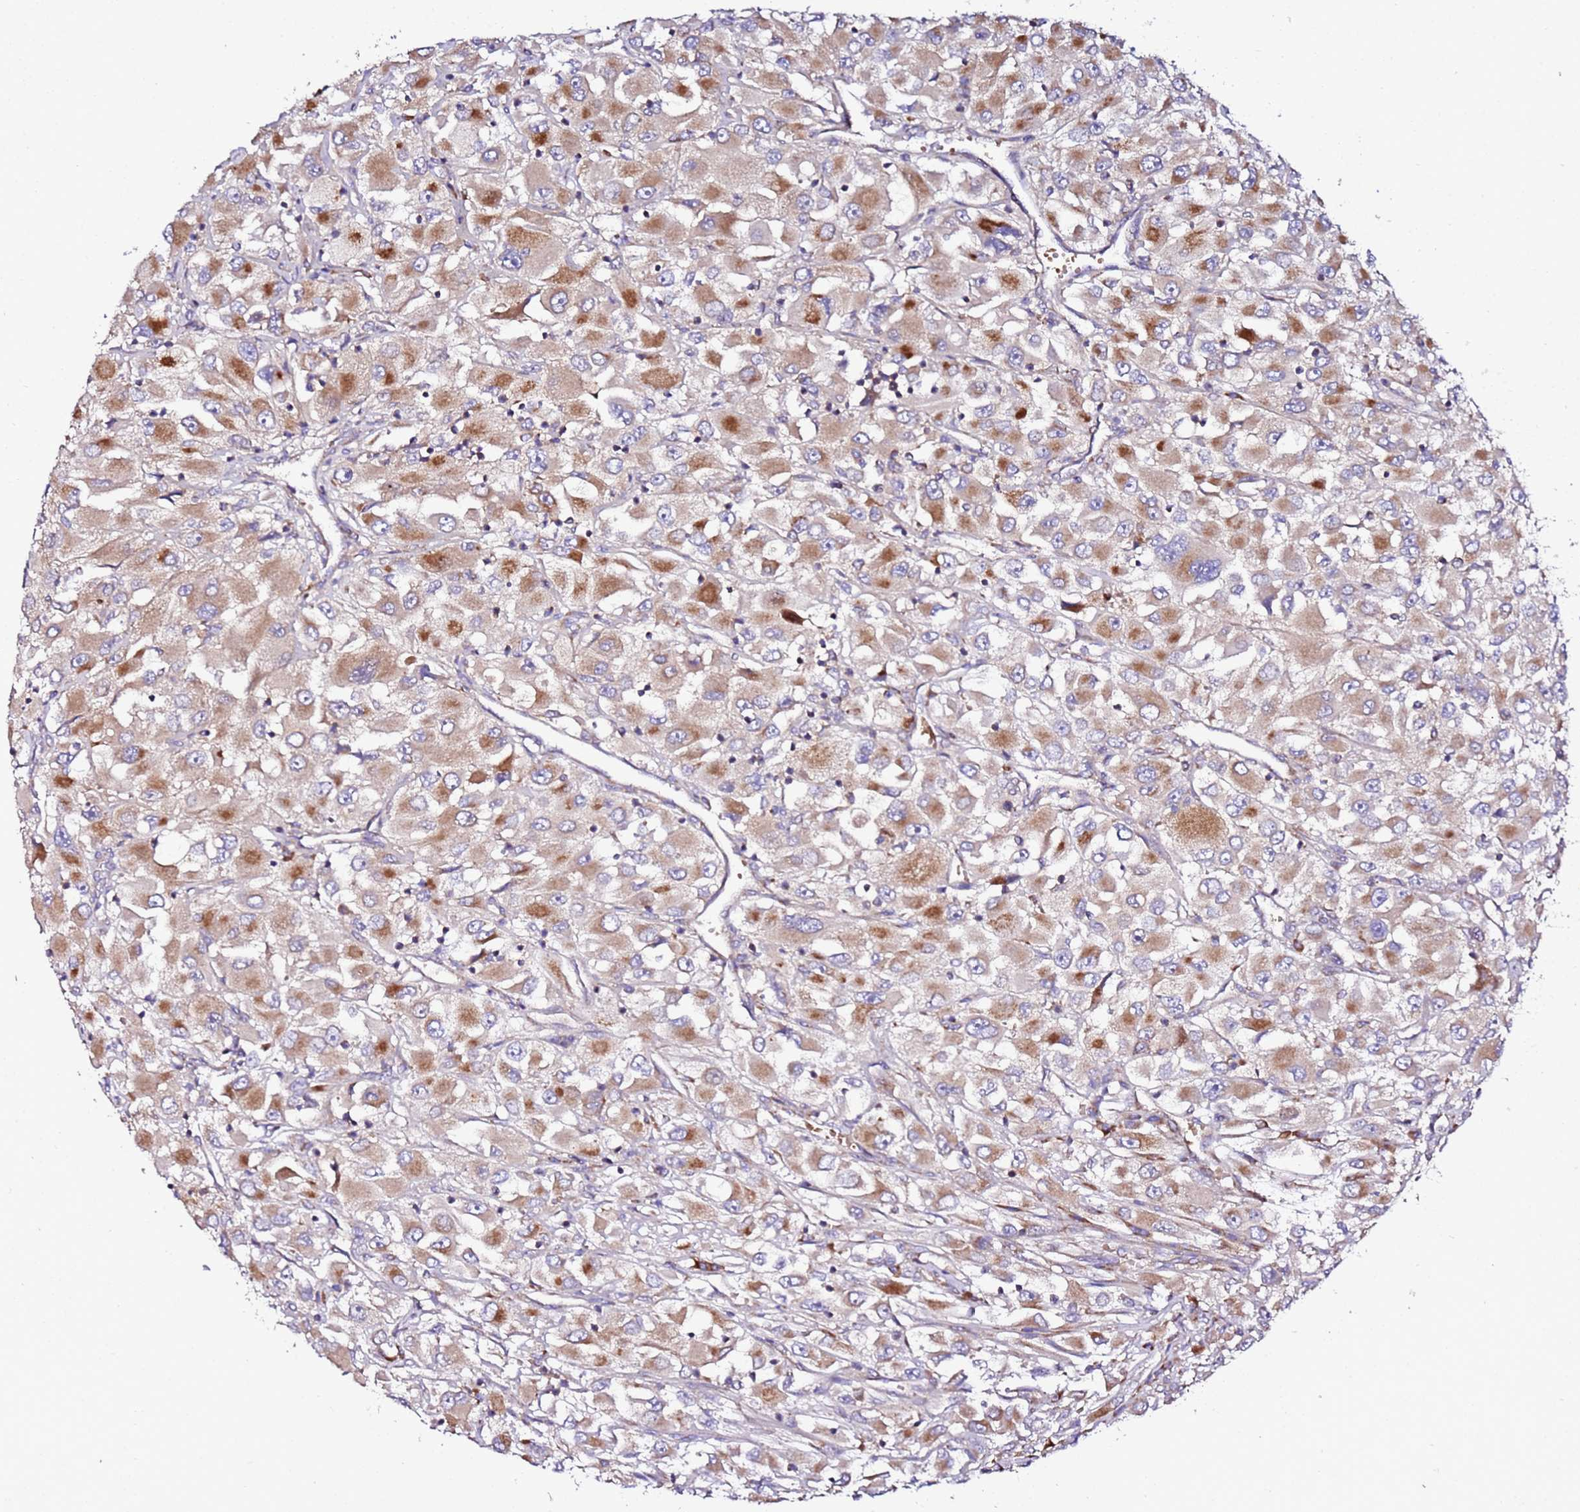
{"staining": {"intensity": "moderate", "quantity": ">75%", "location": "cytoplasmic/membranous"}, "tissue": "renal cancer", "cell_type": "Tumor cells", "image_type": "cancer", "snomed": [{"axis": "morphology", "description": "Adenocarcinoma, NOS"}, {"axis": "topography", "description": "Kidney"}], "caption": "High-power microscopy captured an immunohistochemistry histopathology image of adenocarcinoma (renal), revealing moderate cytoplasmic/membranous staining in approximately >75% of tumor cells.", "gene": "C19orf12", "patient": {"sex": "female", "age": 52}}